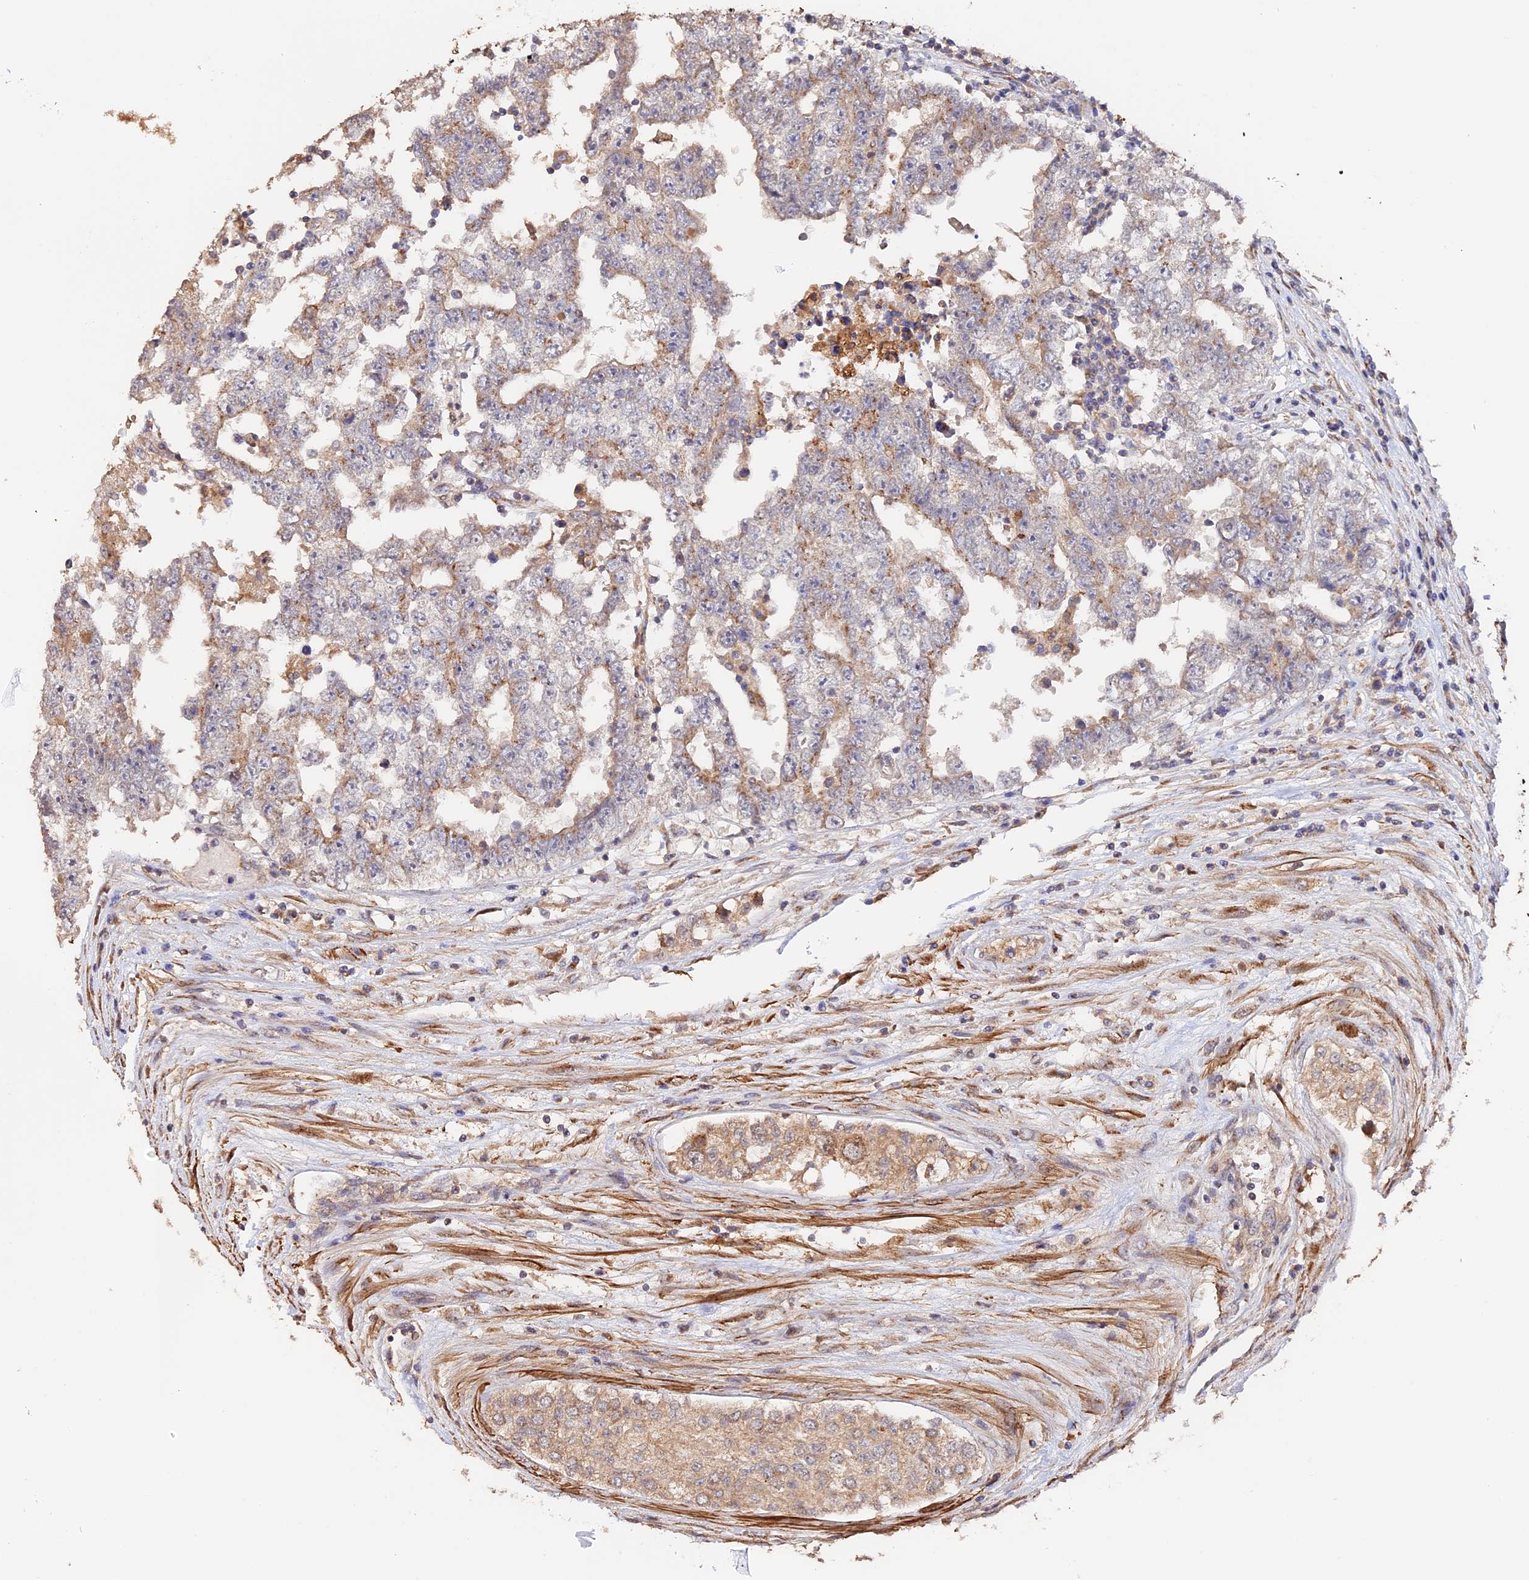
{"staining": {"intensity": "weak", "quantity": "25%-75%", "location": "cytoplasmic/membranous"}, "tissue": "testis cancer", "cell_type": "Tumor cells", "image_type": "cancer", "snomed": [{"axis": "morphology", "description": "Carcinoma, Embryonal, NOS"}, {"axis": "topography", "description": "Testis"}], "caption": "The image shows immunohistochemical staining of embryonal carcinoma (testis). There is weak cytoplasmic/membranous staining is present in approximately 25%-75% of tumor cells. Nuclei are stained in blue.", "gene": "TANGO6", "patient": {"sex": "male", "age": 25}}